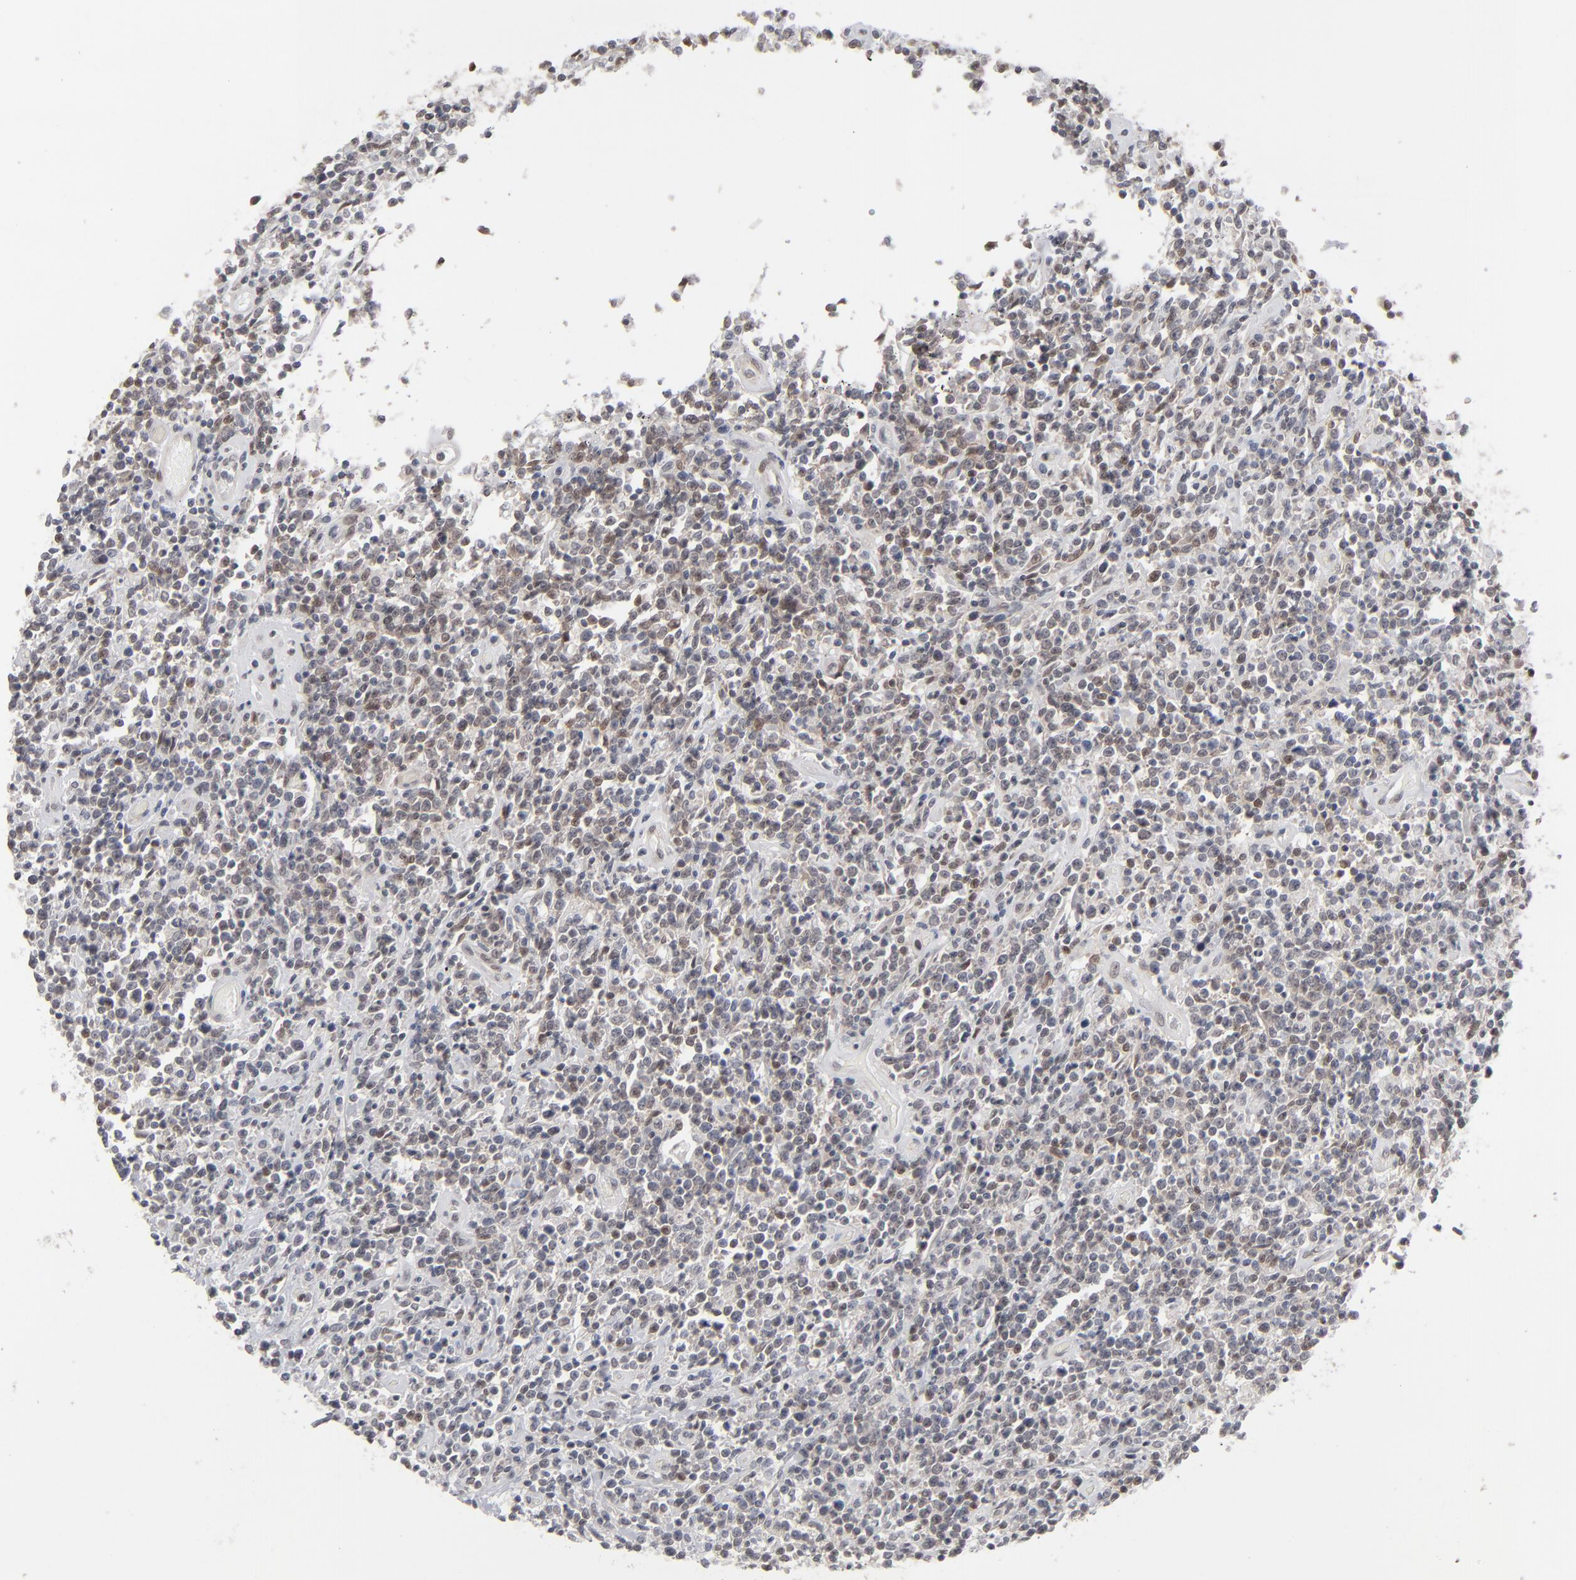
{"staining": {"intensity": "weak", "quantity": ">75%", "location": "nuclear"}, "tissue": "lymphoma", "cell_type": "Tumor cells", "image_type": "cancer", "snomed": [{"axis": "morphology", "description": "Malignant lymphoma, non-Hodgkin's type, High grade"}, {"axis": "topography", "description": "Colon"}], "caption": "Lymphoma stained with a protein marker demonstrates weak staining in tumor cells.", "gene": "IRF9", "patient": {"sex": "male", "age": 82}}